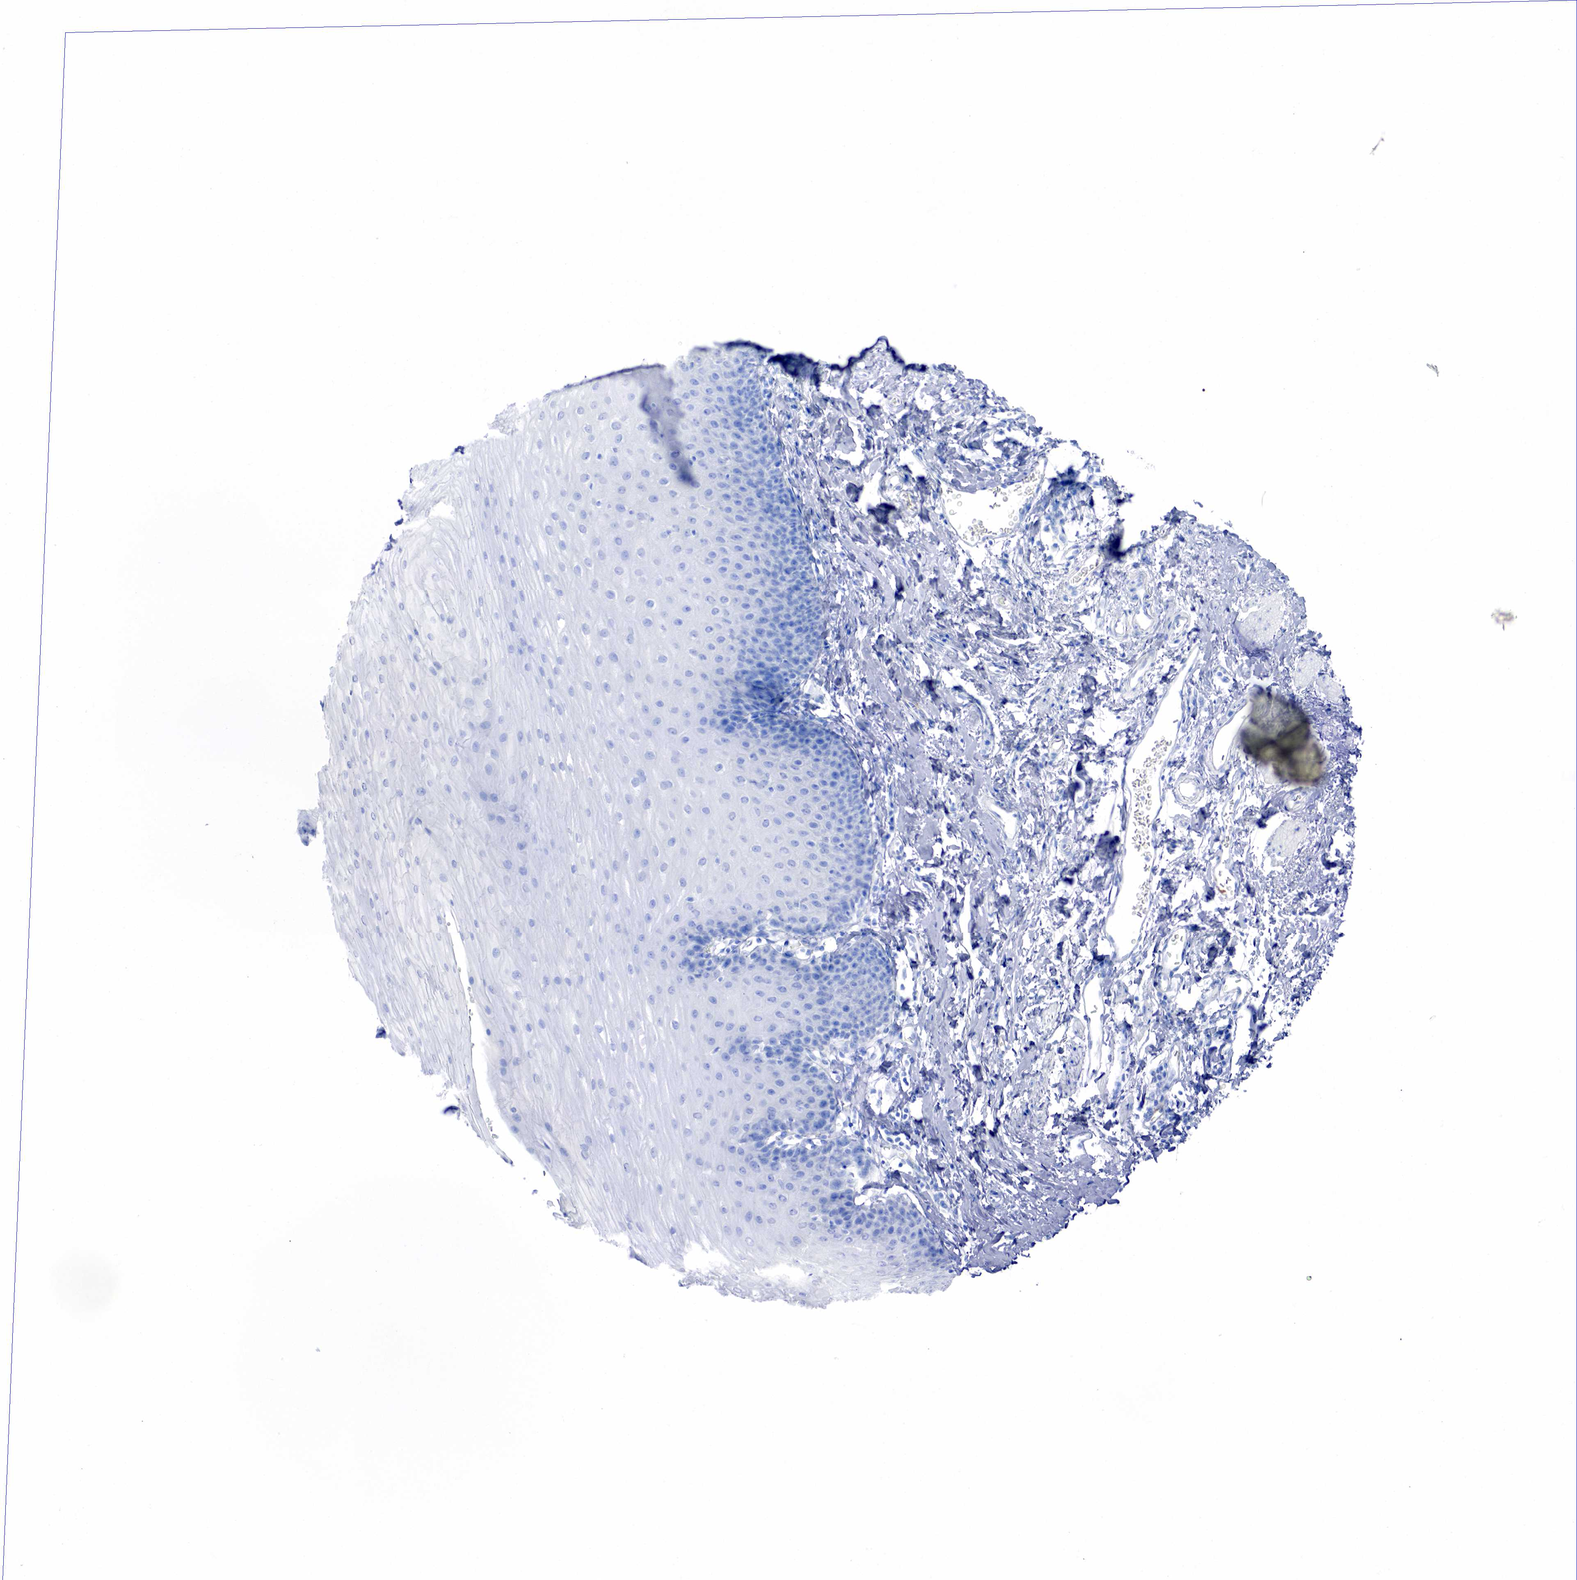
{"staining": {"intensity": "negative", "quantity": "none", "location": "none"}, "tissue": "esophagus", "cell_type": "Squamous epithelial cells", "image_type": "normal", "snomed": [{"axis": "morphology", "description": "Normal tissue, NOS"}, {"axis": "topography", "description": "Esophagus"}], "caption": "Immunohistochemistry of normal human esophagus exhibits no expression in squamous epithelial cells. Brightfield microscopy of immunohistochemistry (IHC) stained with DAB (brown) and hematoxylin (blue), captured at high magnification.", "gene": "KRT18", "patient": {"sex": "male", "age": 70}}